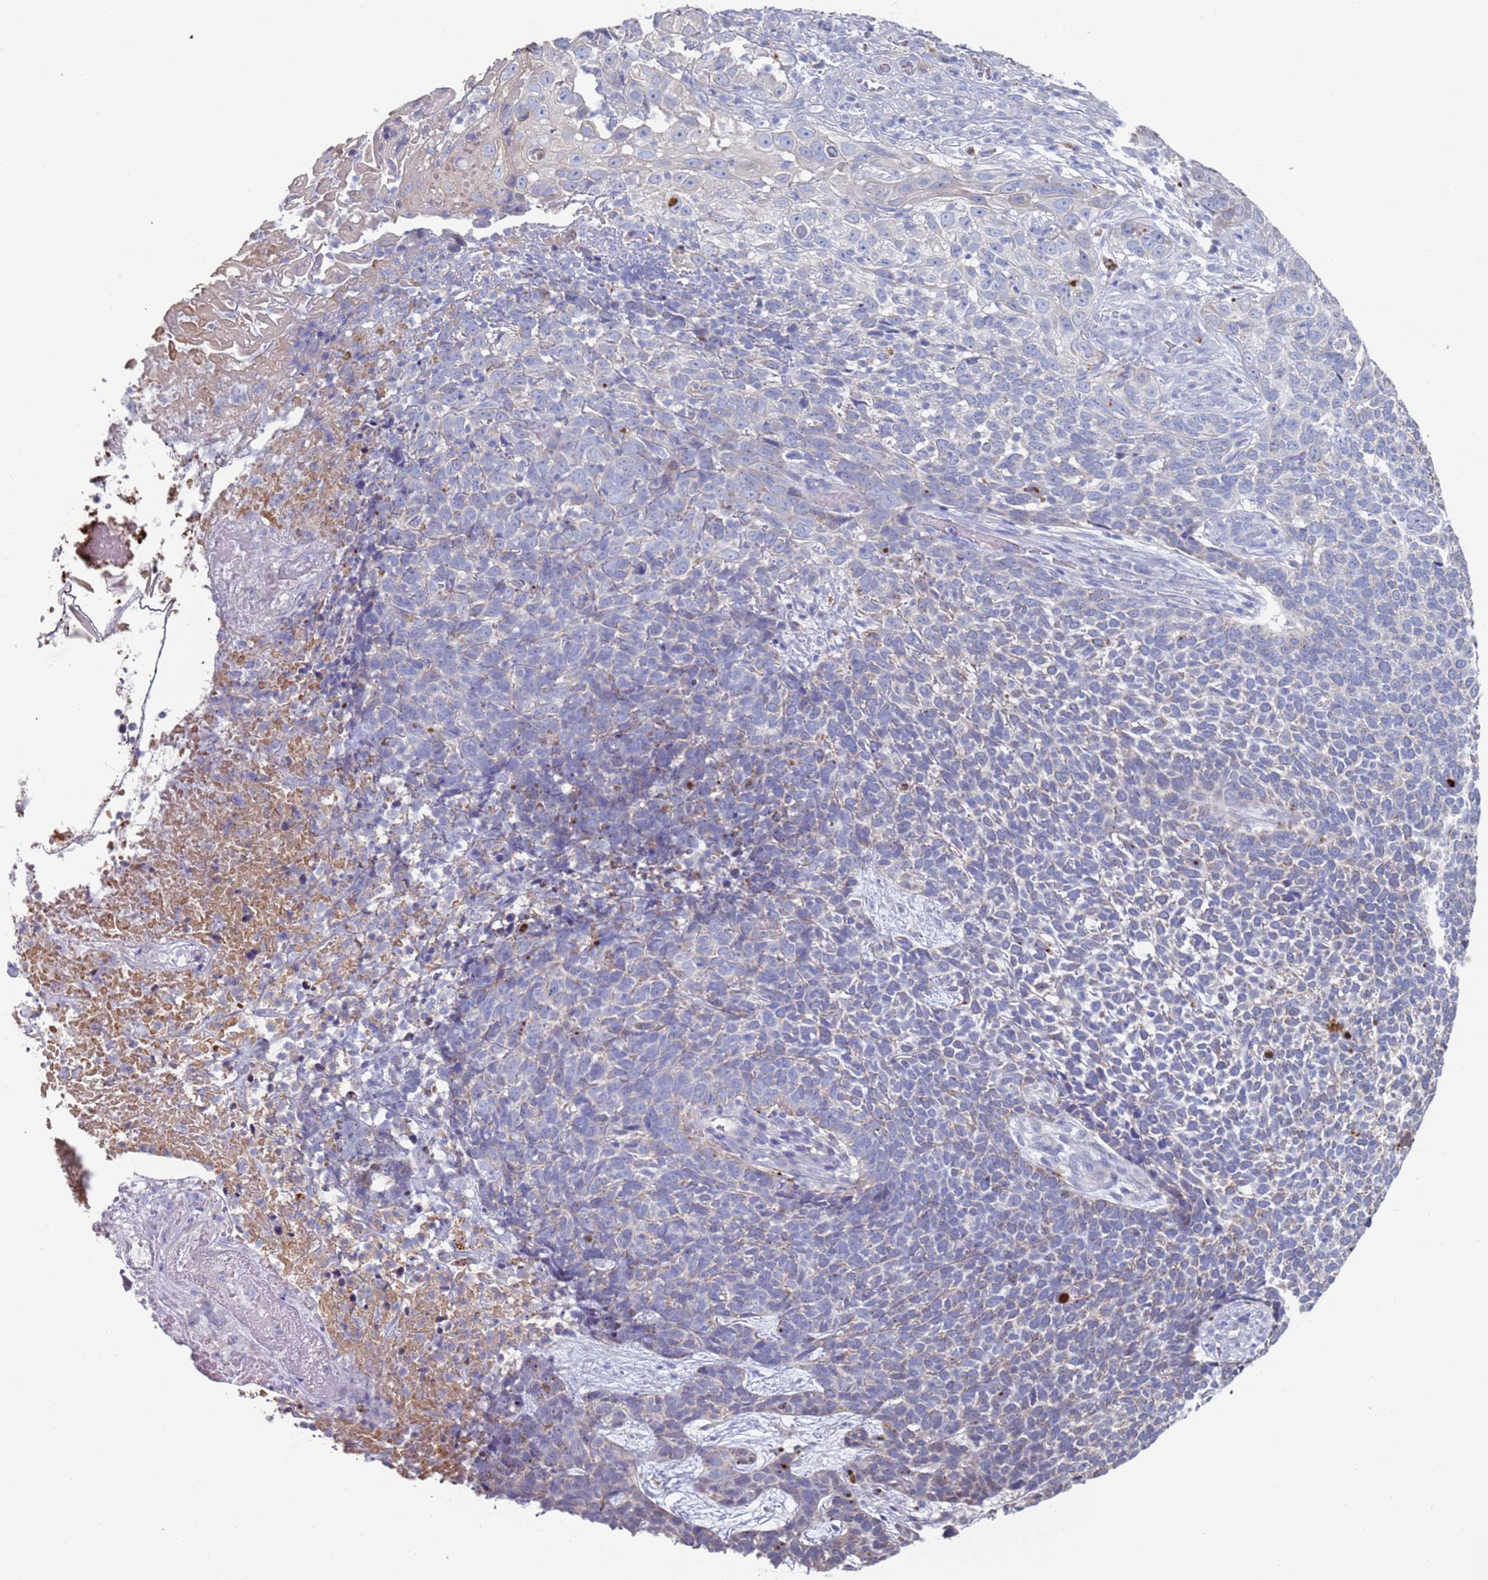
{"staining": {"intensity": "negative", "quantity": "none", "location": "none"}, "tissue": "skin cancer", "cell_type": "Tumor cells", "image_type": "cancer", "snomed": [{"axis": "morphology", "description": "Basal cell carcinoma"}, {"axis": "topography", "description": "Skin"}], "caption": "Human basal cell carcinoma (skin) stained for a protein using IHC shows no staining in tumor cells.", "gene": "FUCA1", "patient": {"sex": "female", "age": 84}}